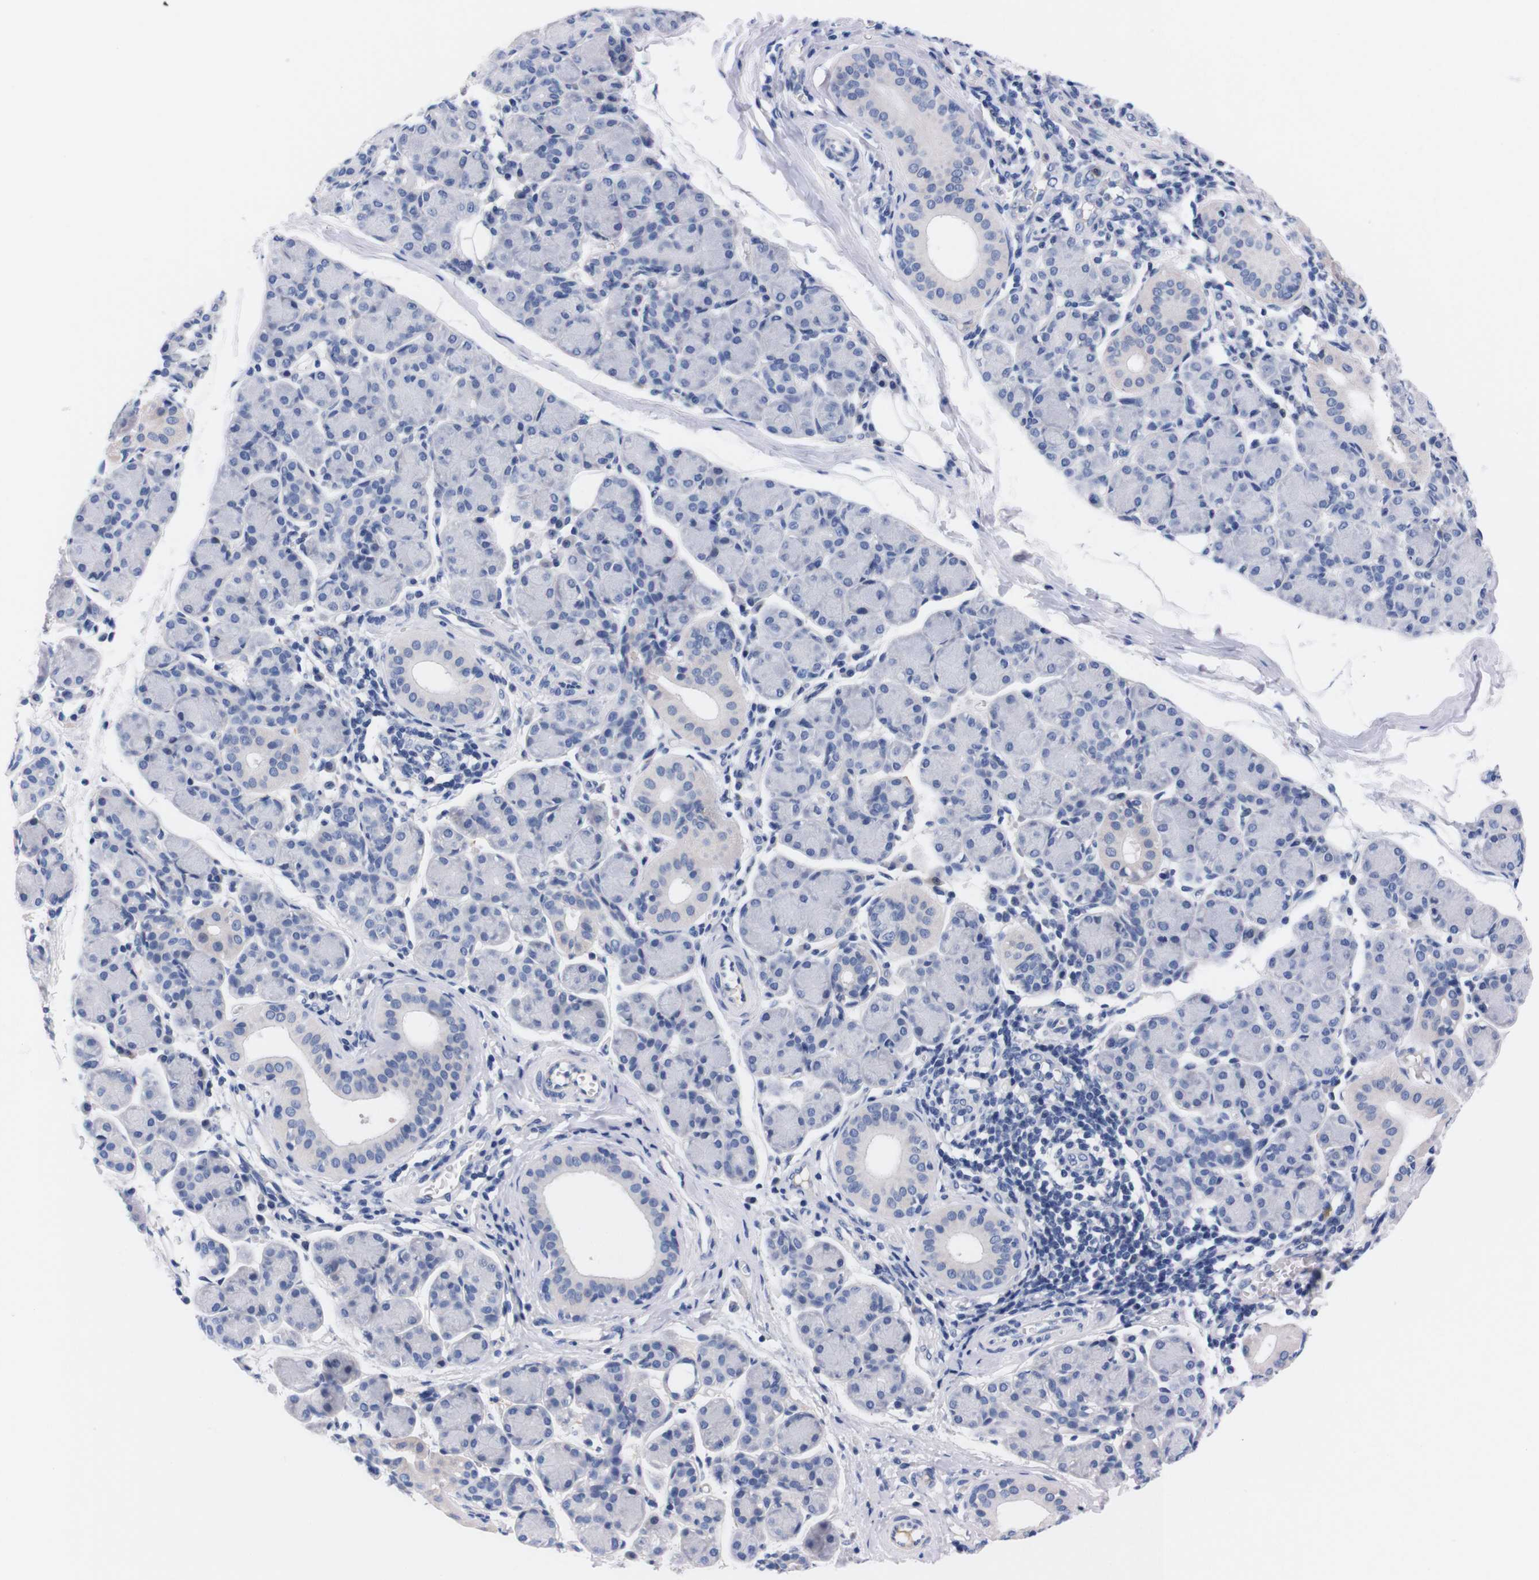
{"staining": {"intensity": "negative", "quantity": "none", "location": "none"}, "tissue": "salivary gland", "cell_type": "Glandular cells", "image_type": "normal", "snomed": [{"axis": "morphology", "description": "Normal tissue, NOS"}, {"axis": "morphology", "description": "Inflammation, NOS"}, {"axis": "topography", "description": "Lymph node"}, {"axis": "topography", "description": "Salivary gland"}], "caption": "An immunohistochemistry micrograph of benign salivary gland is shown. There is no staining in glandular cells of salivary gland. (Immunohistochemistry (ihc), brightfield microscopy, high magnification).", "gene": "FAM210A", "patient": {"sex": "male", "age": 3}}